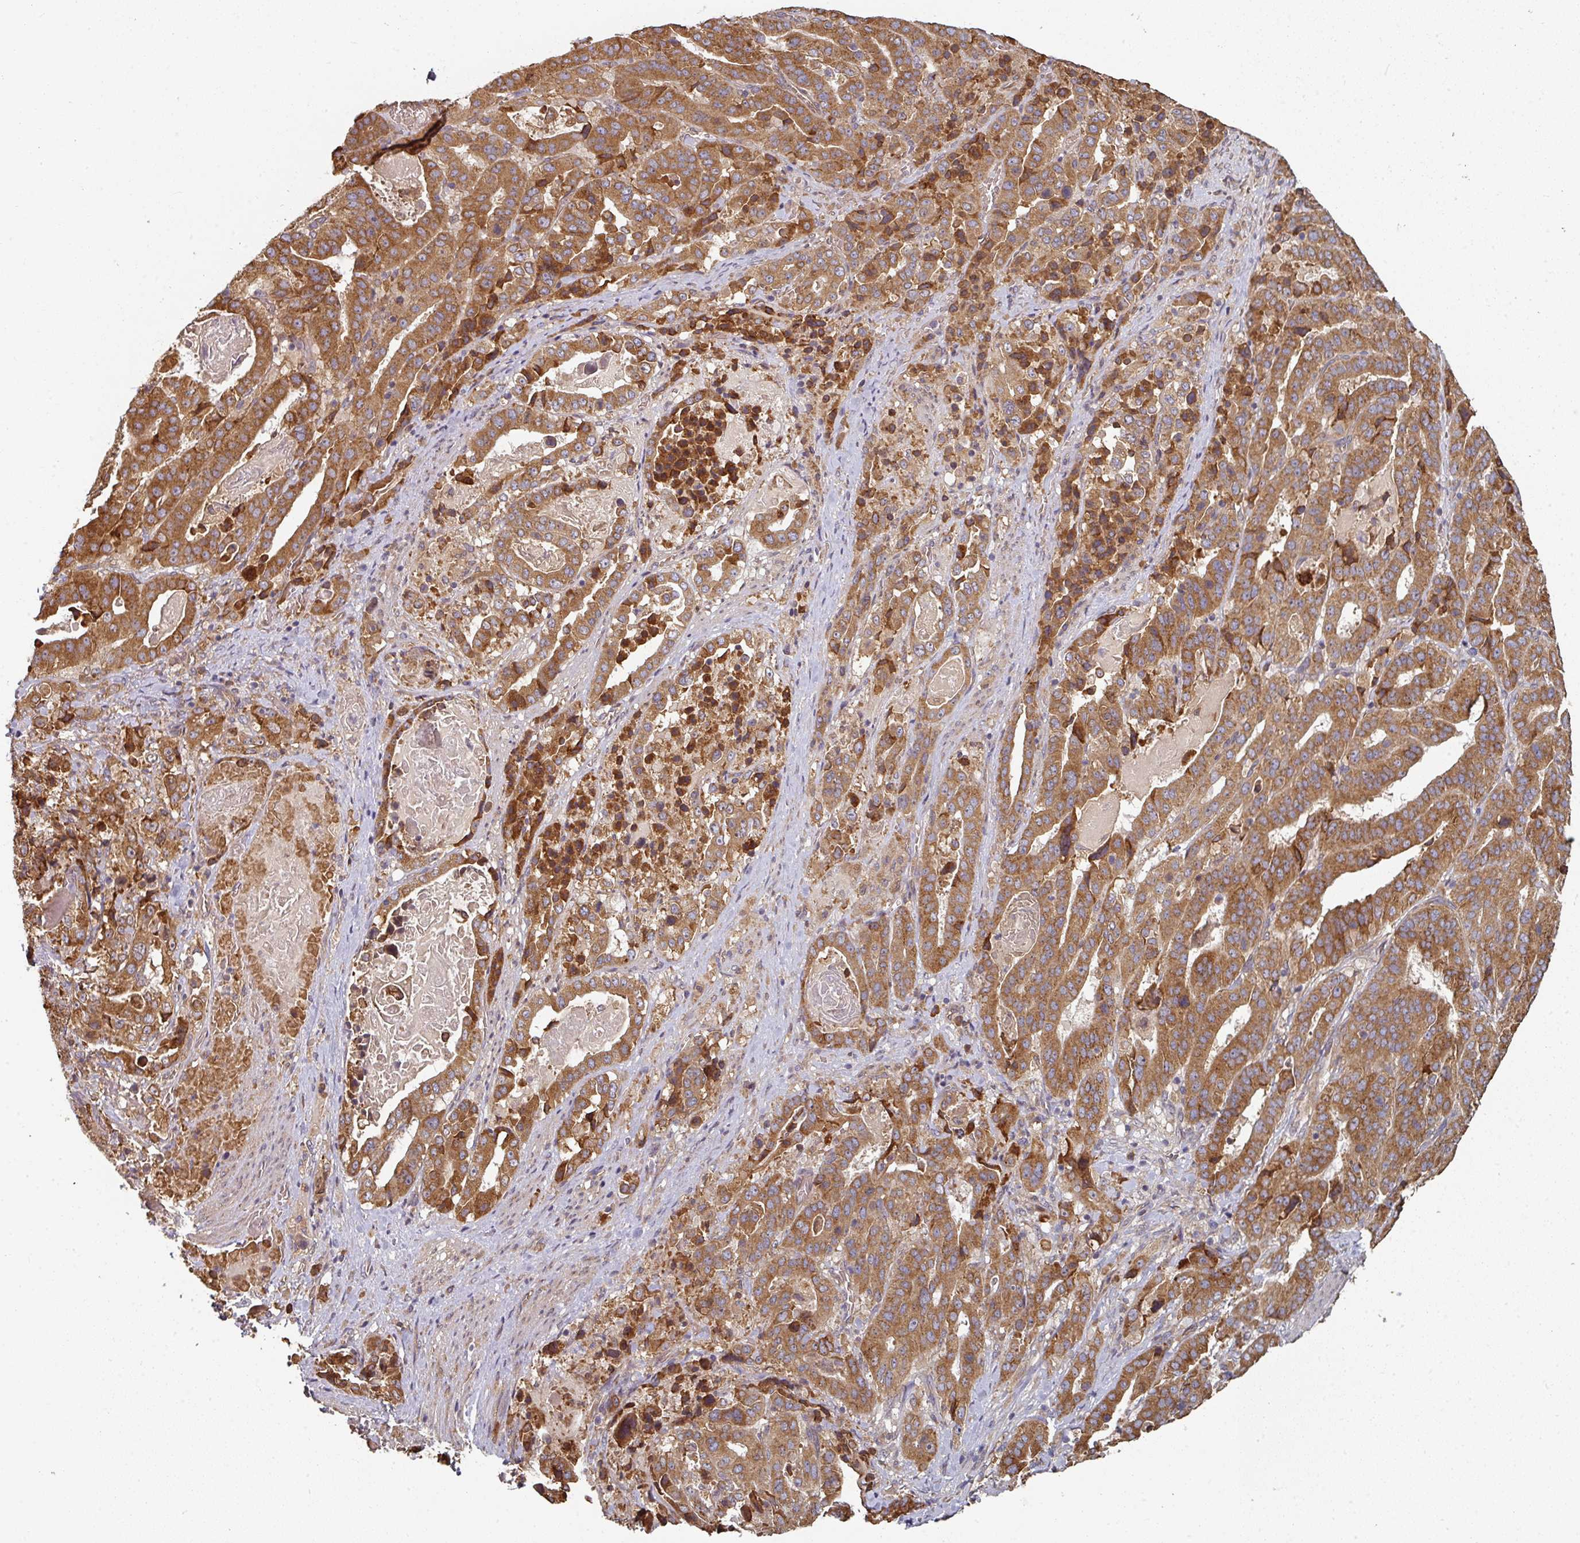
{"staining": {"intensity": "moderate", "quantity": ">75%", "location": "cytoplasmic/membranous"}, "tissue": "stomach cancer", "cell_type": "Tumor cells", "image_type": "cancer", "snomed": [{"axis": "morphology", "description": "Adenocarcinoma, NOS"}, {"axis": "topography", "description": "Stomach"}], "caption": "Stomach adenocarcinoma was stained to show a protein in brown. There is medium levels of moderate cytoplasmic/membranous positivity in approximately >75% of tumor cells.", "gene": "EDEM2", "patient": {"sex": "male", "age": 48}}